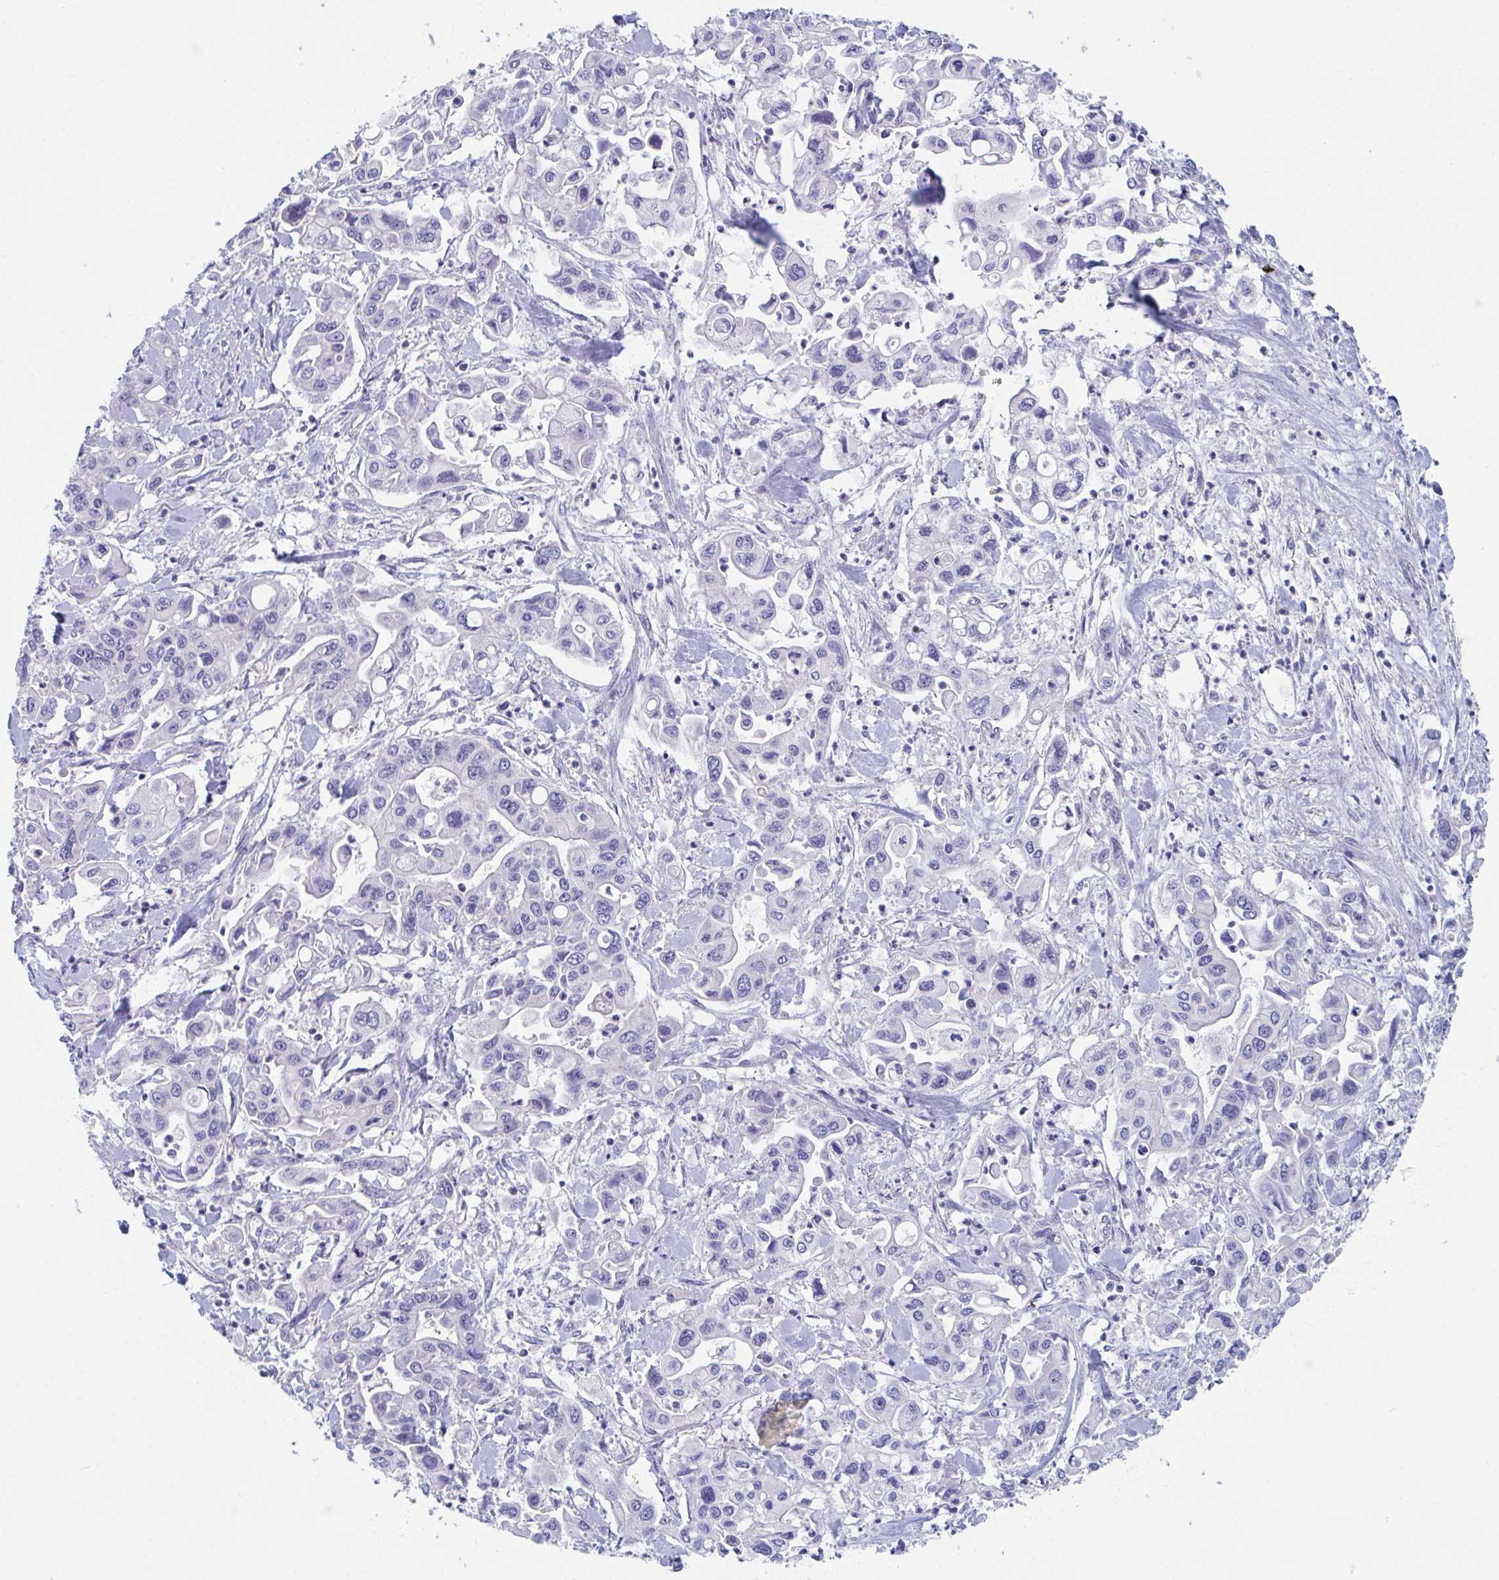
{"staining": {"intensity": "negative", "quantity": "none", "location": "none"}, "tissue": "pancreatic cancer", "cell_type": "Tumor cells", "image_type": "cancer", "snomed": [{"axis": "morphology", "description": "Adenocarcinoma, NOS"}, {"axis": "topography", "description": "Pancreas"}], "caption": "A histopathology image of human pancreatic cancer (adenocarcinoma) is negative for staining in tumor cells.", "gene": "P2RX3", "patient": {"sex": "male", "age": 62}}